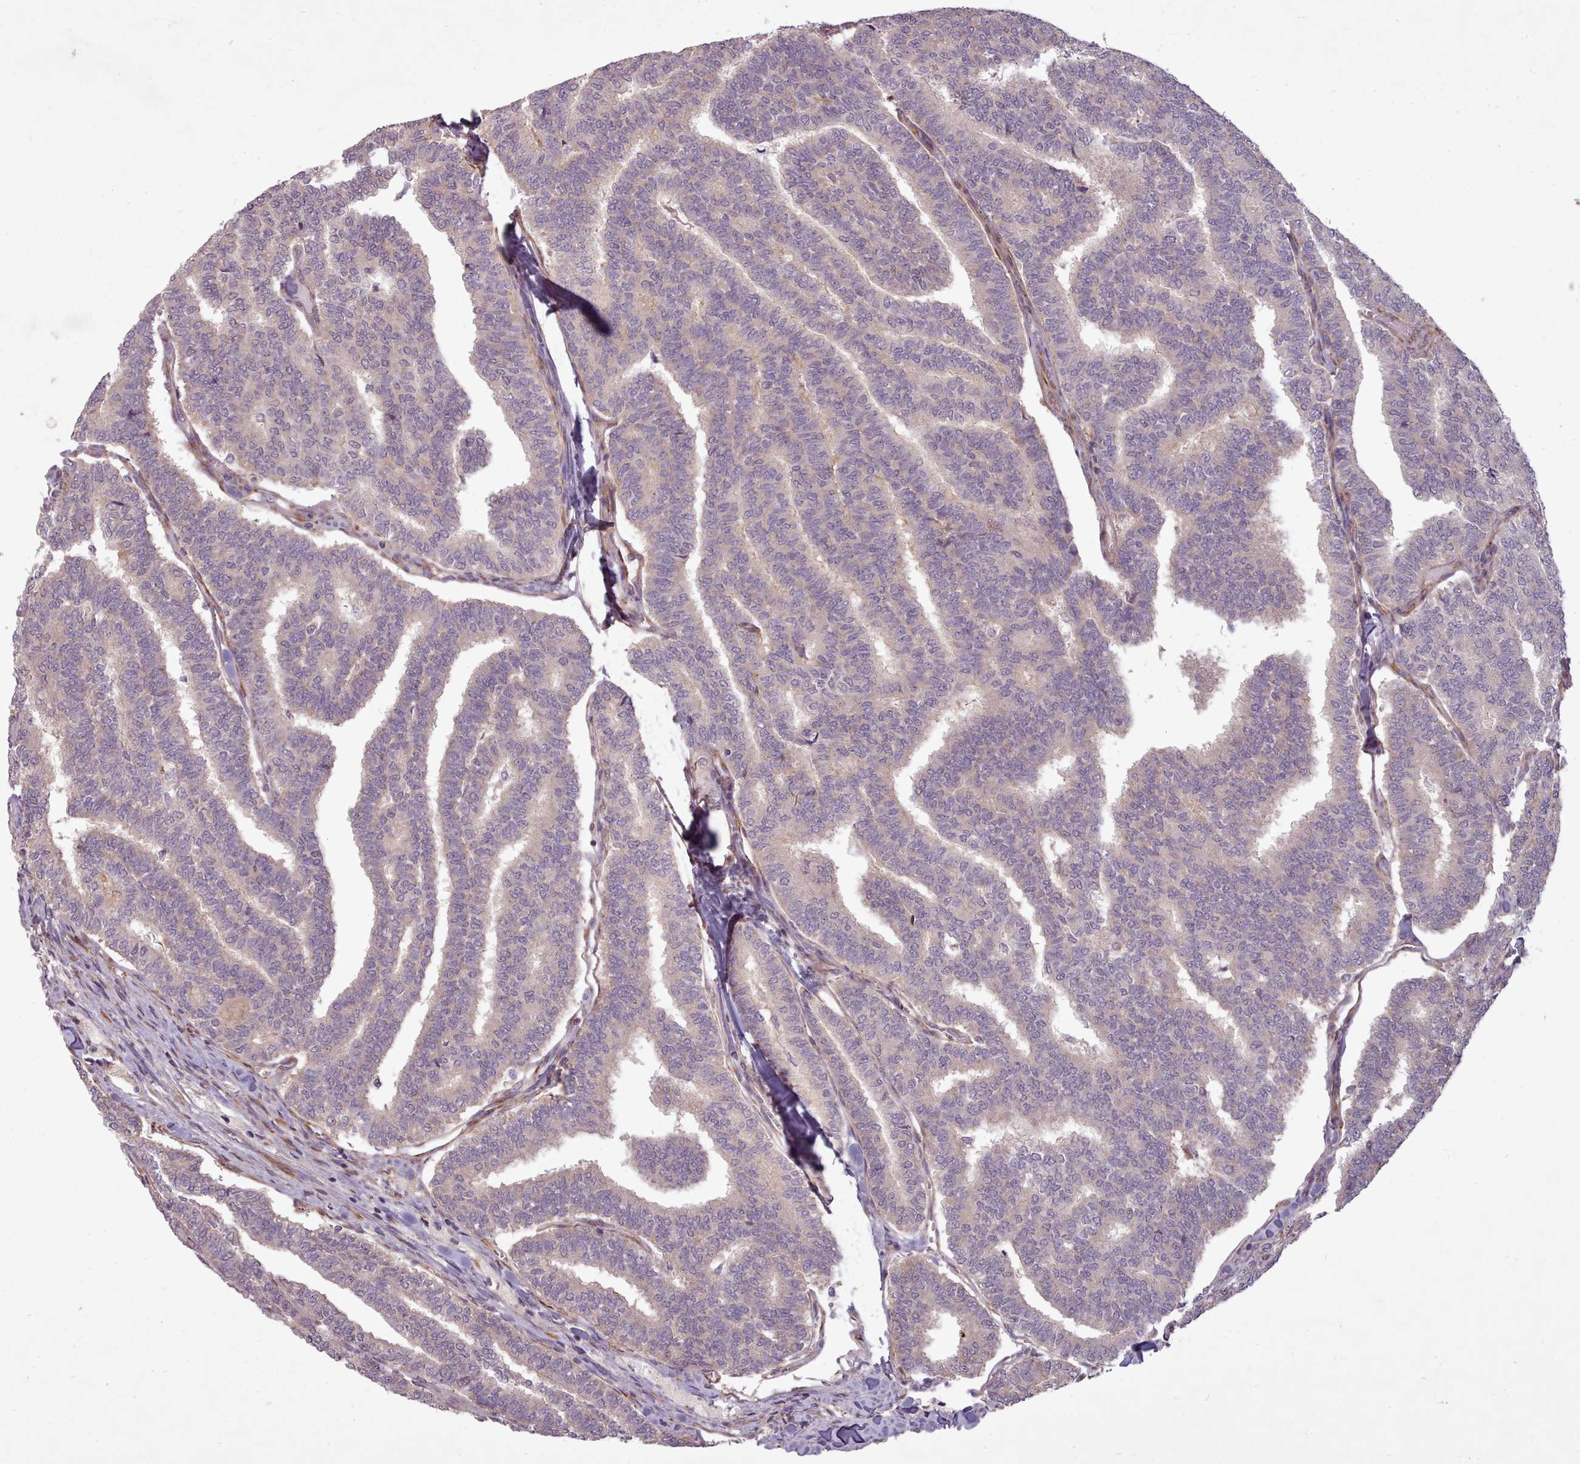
{"staining": {"intensity": "weak", "quantity": "<25%", "location": "cytoplasmic/membranous"}, "tissue": "thyroid cancer", "cell_type": "Tumor cells", "image_type": "cancer", "snomed": [{"axis": "morphology", "description": "Papillary adenocarcinoma, NOS"}, {"axis": "topography", "description": "Thyroid gland"}], "caption": "Tumor cells are negative for brown protein staining in thyroid cancer (papillary adenocarcinoma).", "gene": "GBGT1", "patient": {"sex": "female", "age": 35}}